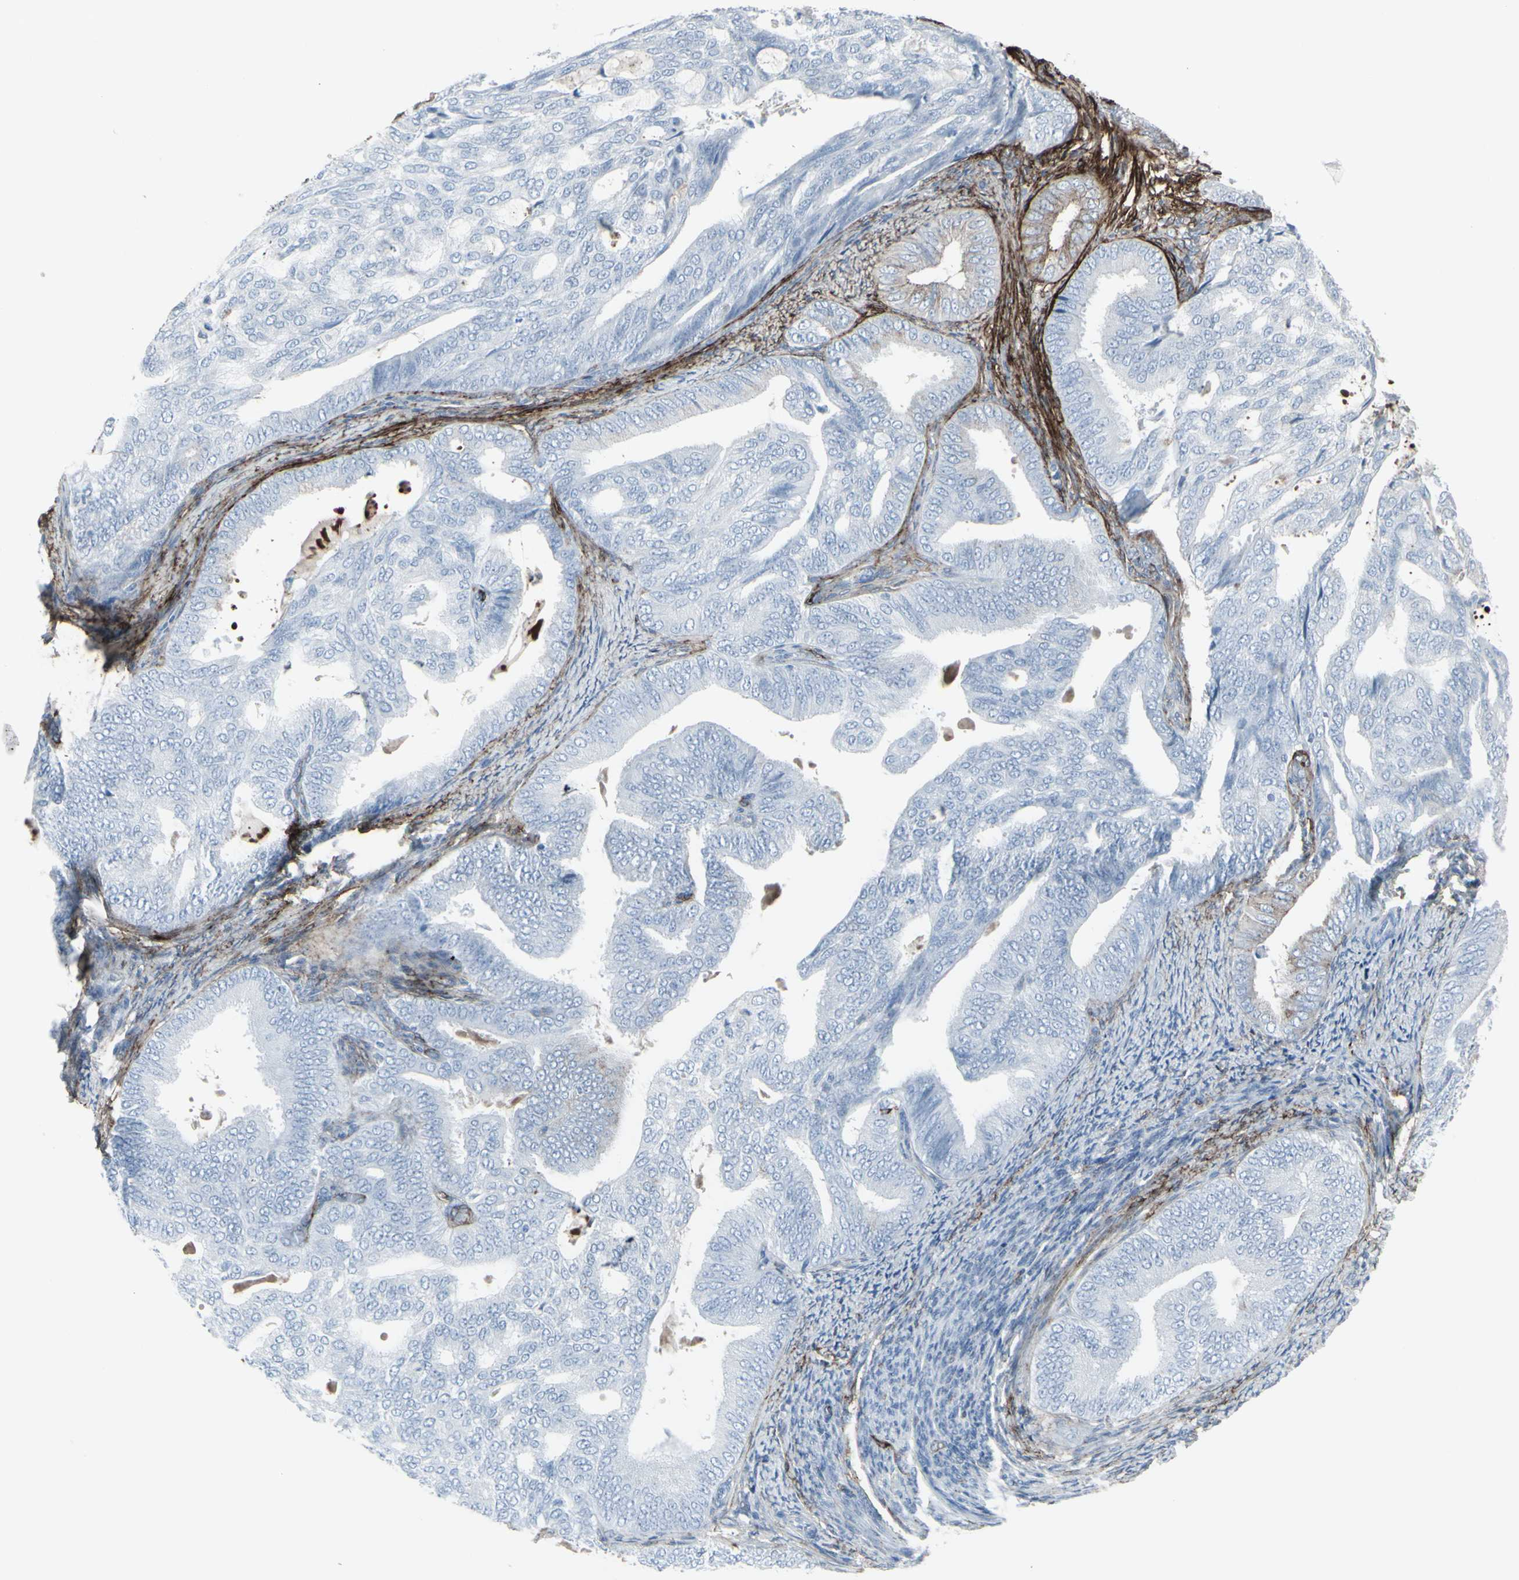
{"staining": {"intensity": "negative", "quantity": "none", "location": "none"}, "tissue": "endometrial cancer", "cell_type": "Tumor cells", "image_type": "cancer", "snomed": [{"axis": "morphology", "description": "Adenocarcinoma, NOS"}, {"axis": "topography", "description": "Endometrium"}], "caption": "Immunohistochemical staining of endometrial adenocarcinoma displays no significant positivity in tumor cells. The staining was performed using DAB to visualize the protein expression in brown, while the nuclei were stained in blue with hematoxylin (Magnification: 20x).", "gene": "GJA1", "patient": {"sex": "female", "age": 58}}